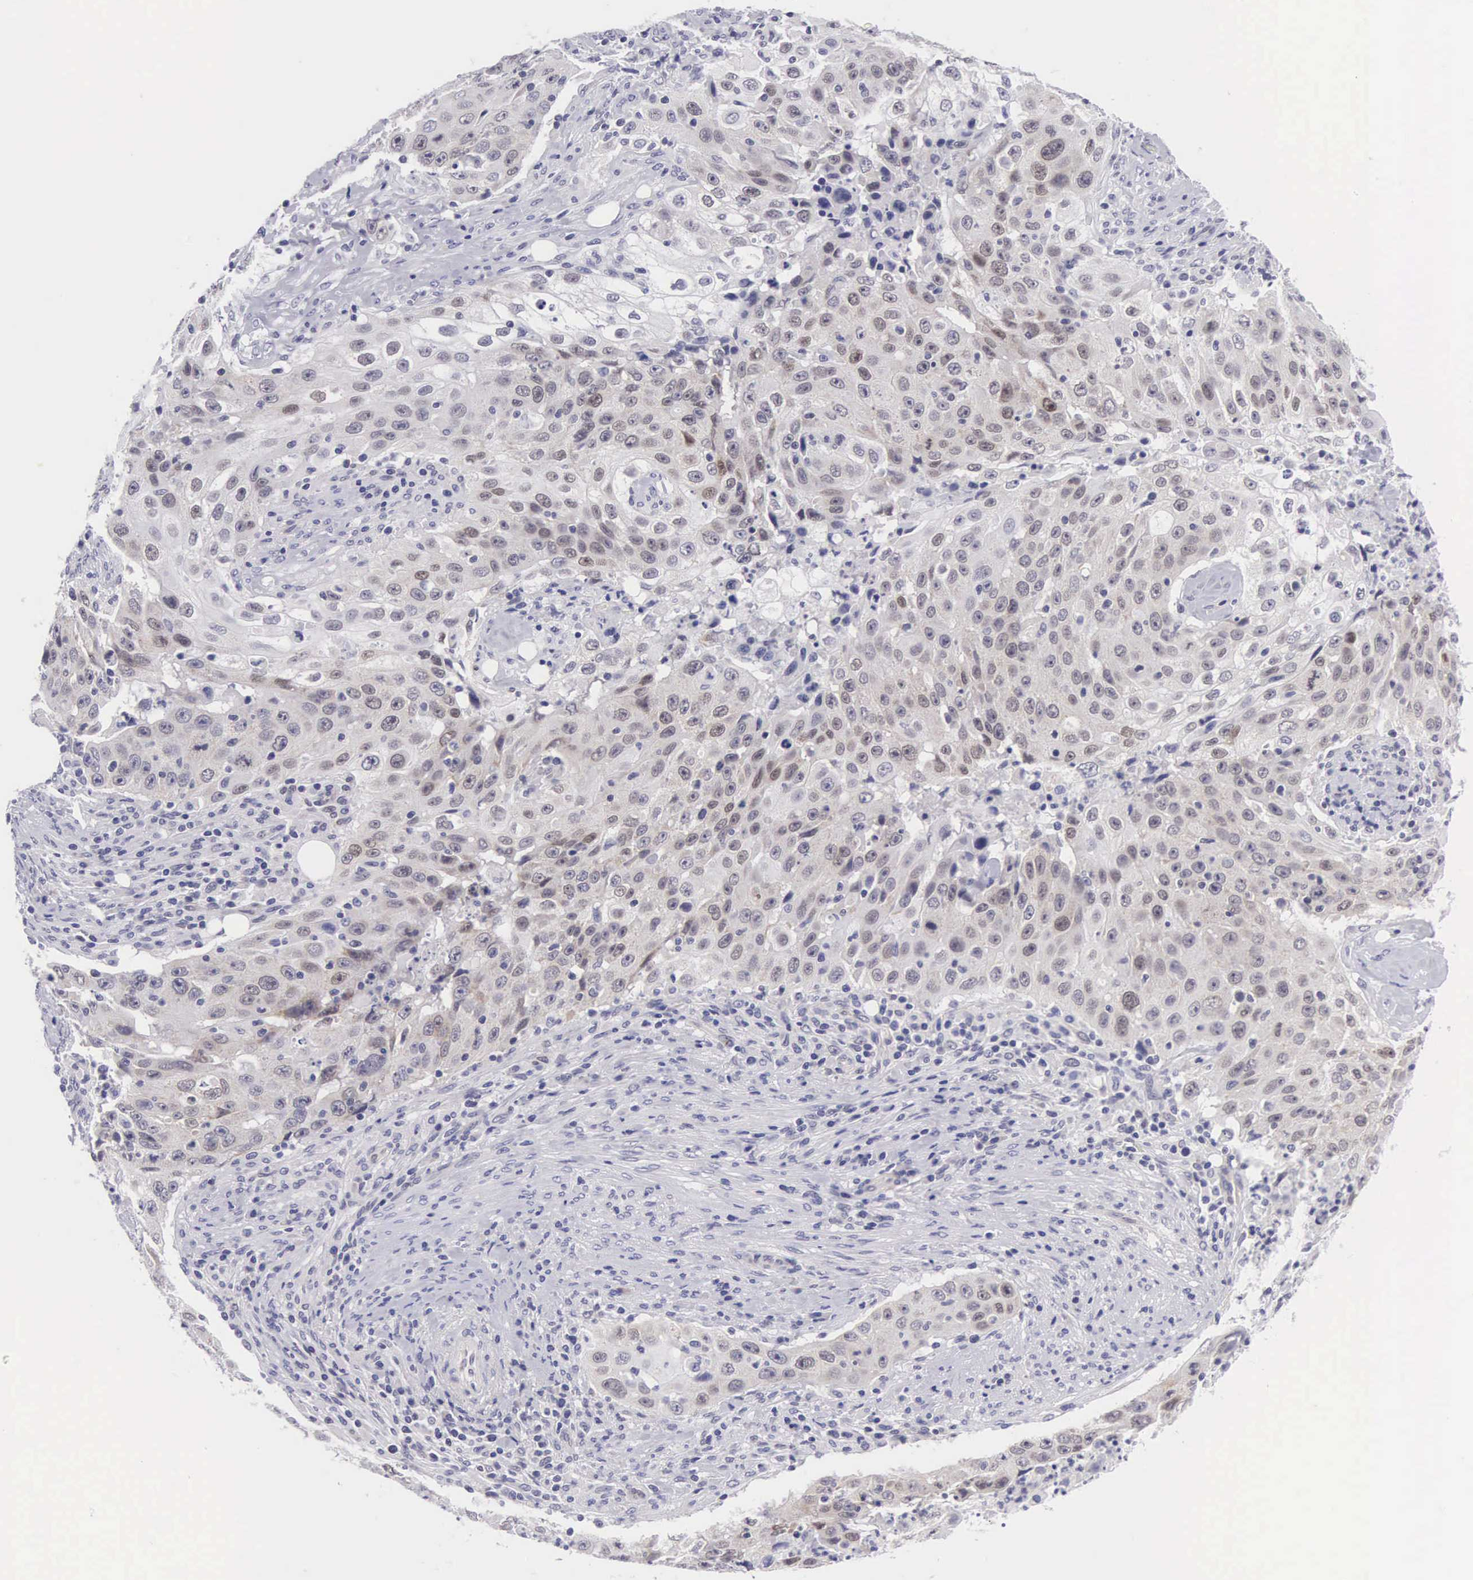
{"staining": {"intensity": "weak", "quantity": "25%-75%", "location": "cytoplasmic/membranous"}, "tissue": "lung cancer", "cell_type": "Tumor cells", "image_type": "cancer", "snomed": [{"axis": "morphology", "description": "Squamous cell carcinoma, NOS"}, {"axis": "topography", "description": "Lung"}], "caption": "A low amount of weak cytoplasmic/membranous staining is seen in approximately 25%-75% of tumor cells in squamous cell carcinoma (lung) tissue.", "gene": "SOX11", "patient": {"sex": "male", "age": 64}}